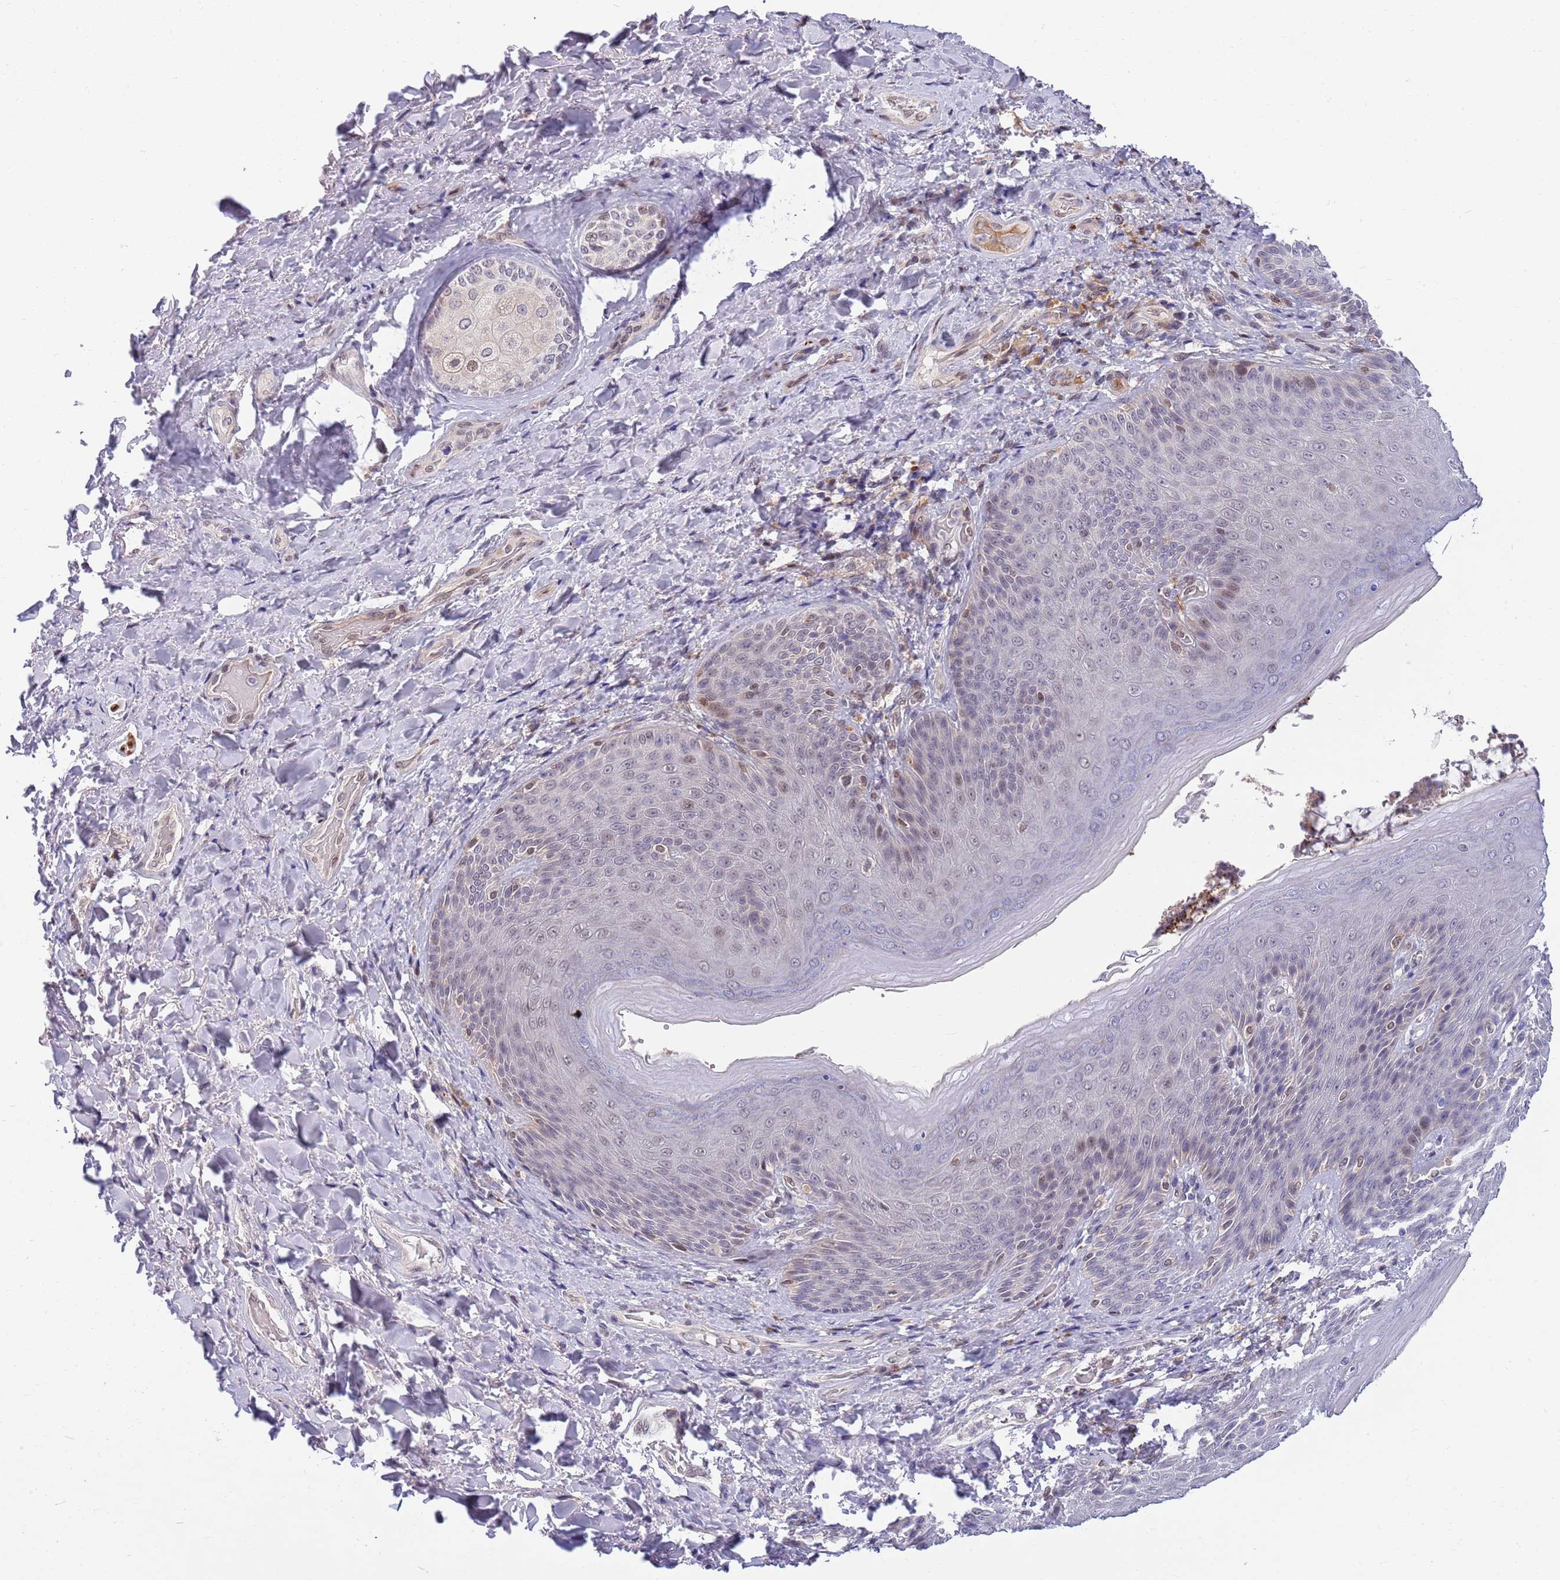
{"staining": {"intensity": "weak", "quantity": "<25%", "location": "nuclear"}, "tissue": "skin", "cell_type": "Epidermal cells", "image_type": "normal", "snomed": [{"axis": "morphology", "description": "Normal tissue, NOS"}, {"axis": "topography", "description": "Anal"}], "caption": "Immunohistochemical staining of benign skin exhibits no significant expression in epidermal cells.", "gene": "NLRP6", "patient": {"sex": "female", "age": 89}}